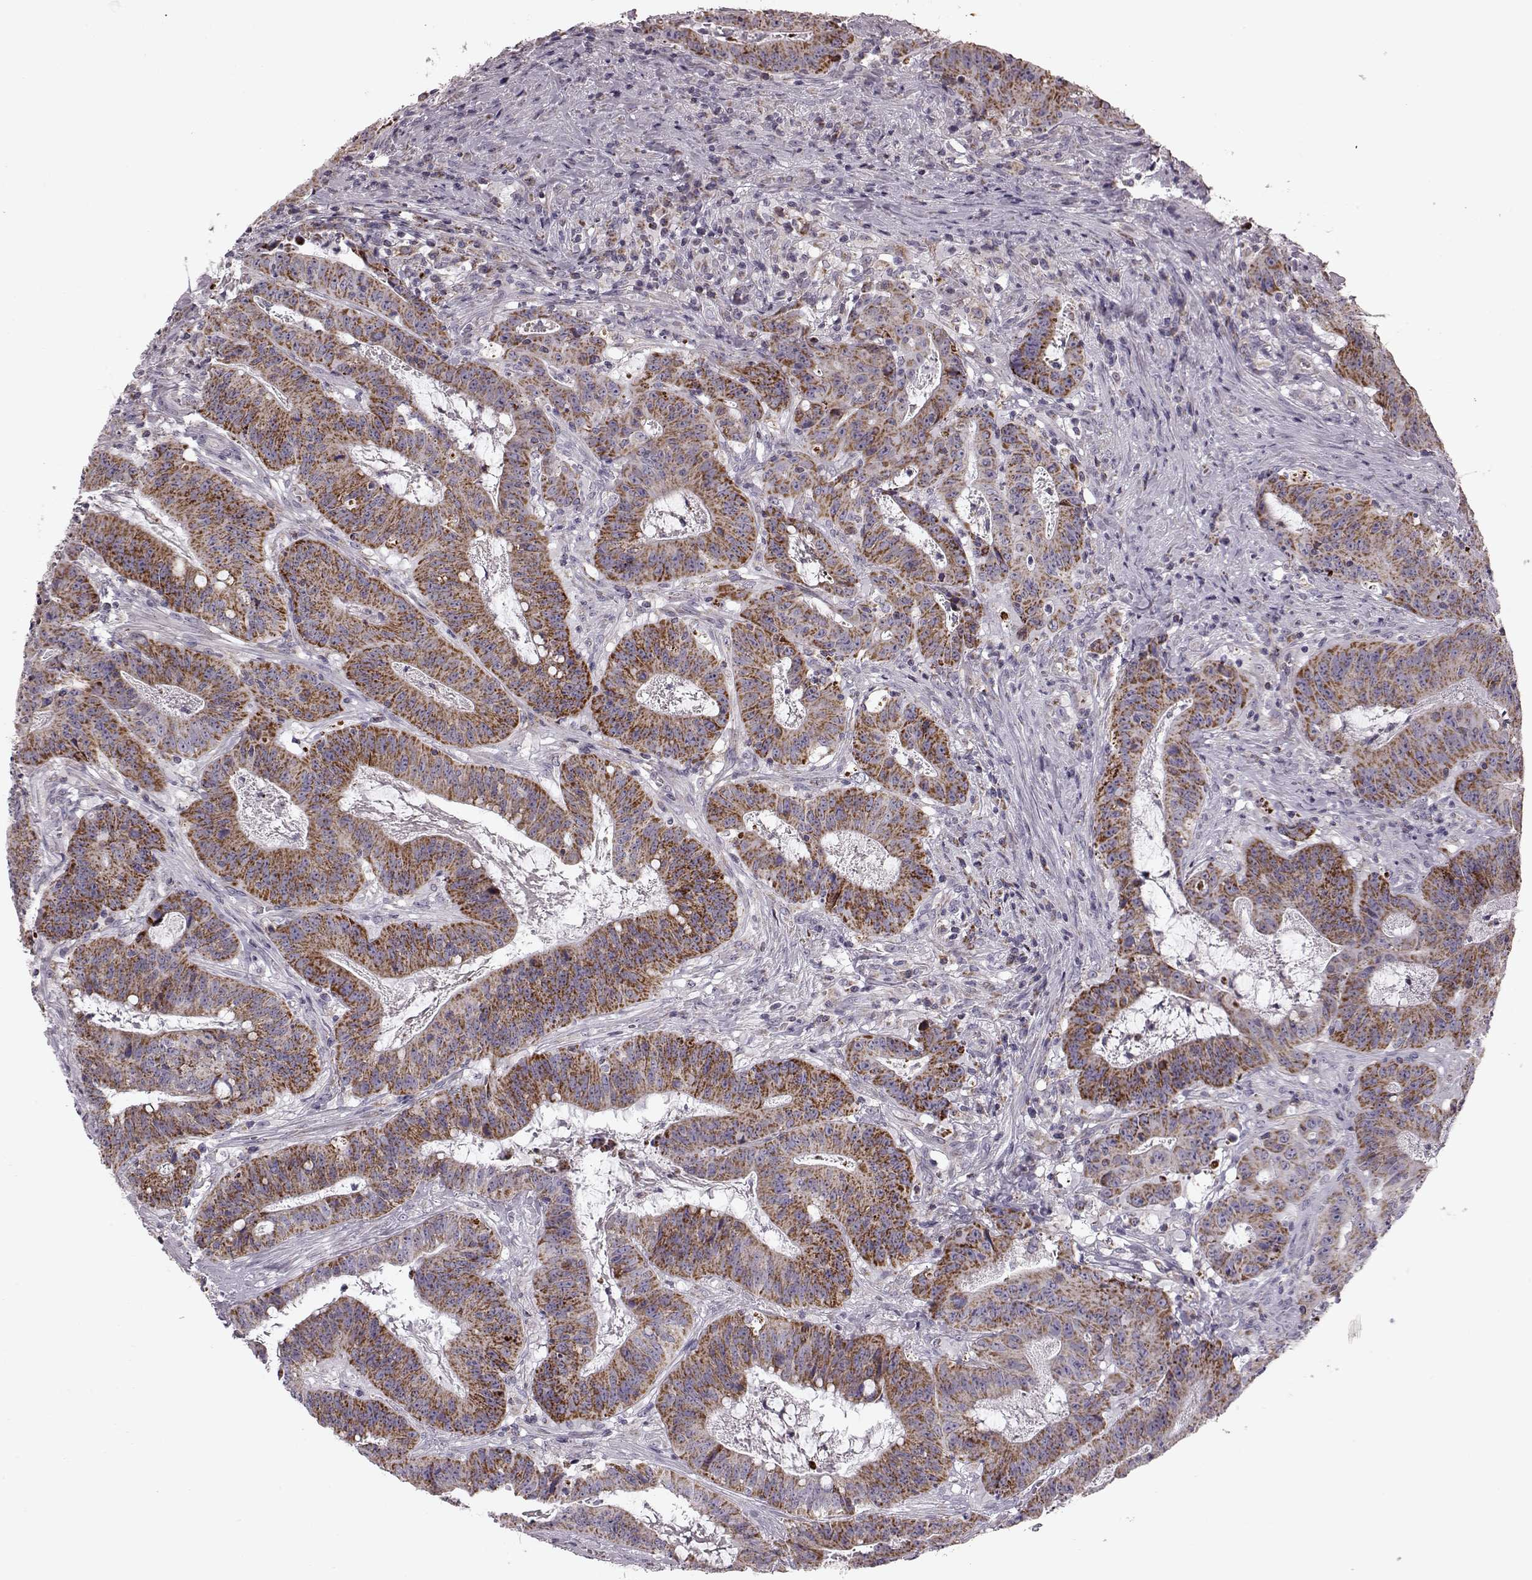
{"staining": {"intensity": "strong", "quantity": ">75%", "location": "cytoplasmic/membranous"}, "tissue": "colorectal cancer", "cell_type": "Tumor cells", "image_type": "cancer", "snomed": [{"axis": "morphology", "description": "Adenocarcinoma, NOS"}, {"axis": "topography", "description": "Colon"}], "caption": "Immunohistochemical staining of human colorectal adenocarcinoma exhibits high levels of strong cytoplasmic/membranous protein positivity in approximately >75% of tumor cells. (DAB IHC with brightfield microscopy, high magnification).", "gene": "ATP5MF", "patient": {"sex": "male", "age": 33}}